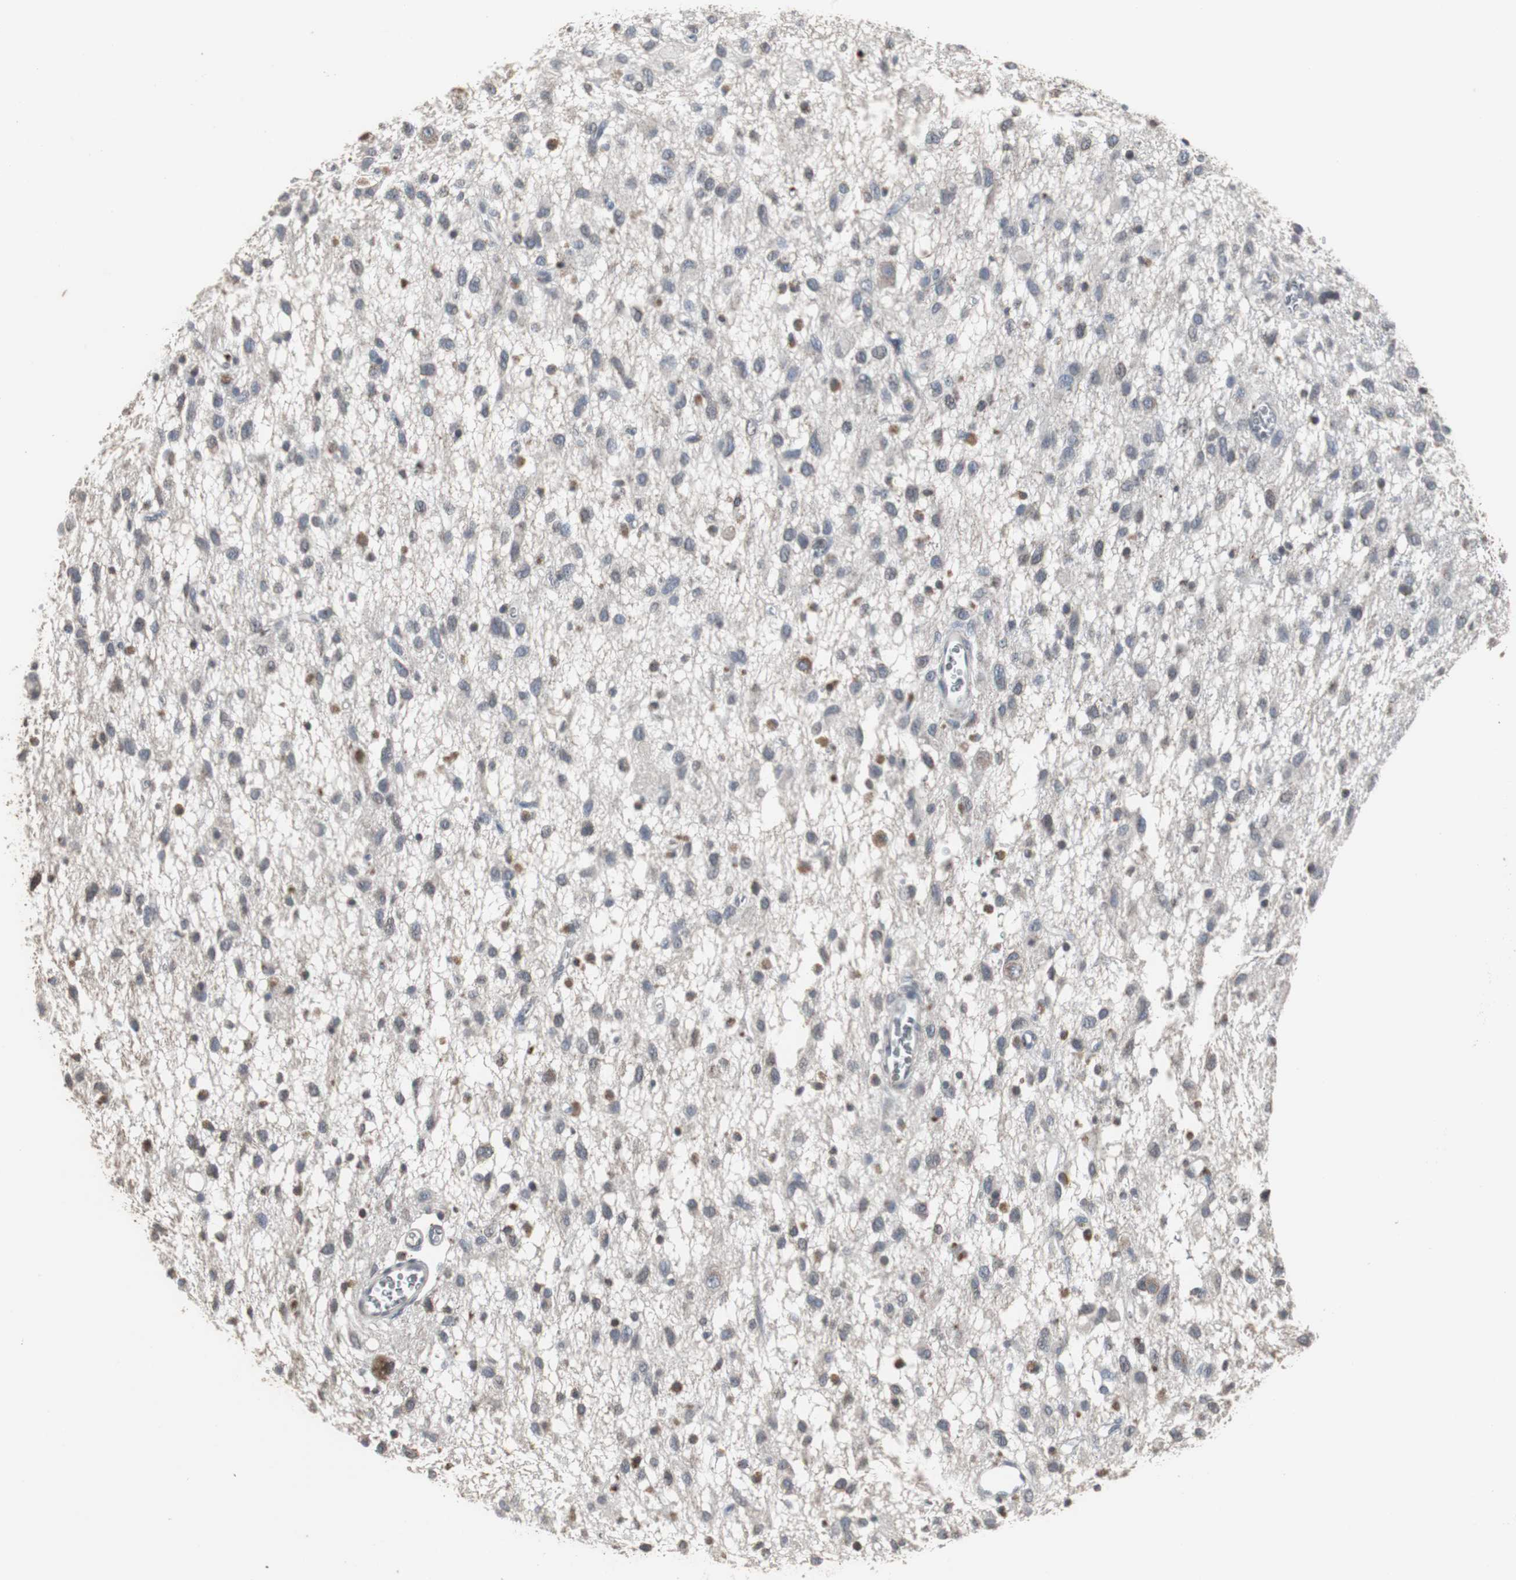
{"staining": {"intensity": "weak", "quantity": "<25%", "location": "cytoplasmic/membranous"}, "tissue": "glioma", "cell_type": "Tumor cells", "image_type": "cancer", "snomed": [{"axis": "morphology", "description": "Glioma, malignant, Low grade"}, {"axis": "topography", "description": "Brain"}], "caption": "This is an immunohistochemistry image of human malignant glioma (low-grade). There is no expression in tumor cells.", "gene": "ACAA1", "patient": {"sex": "male", "age": 77}}